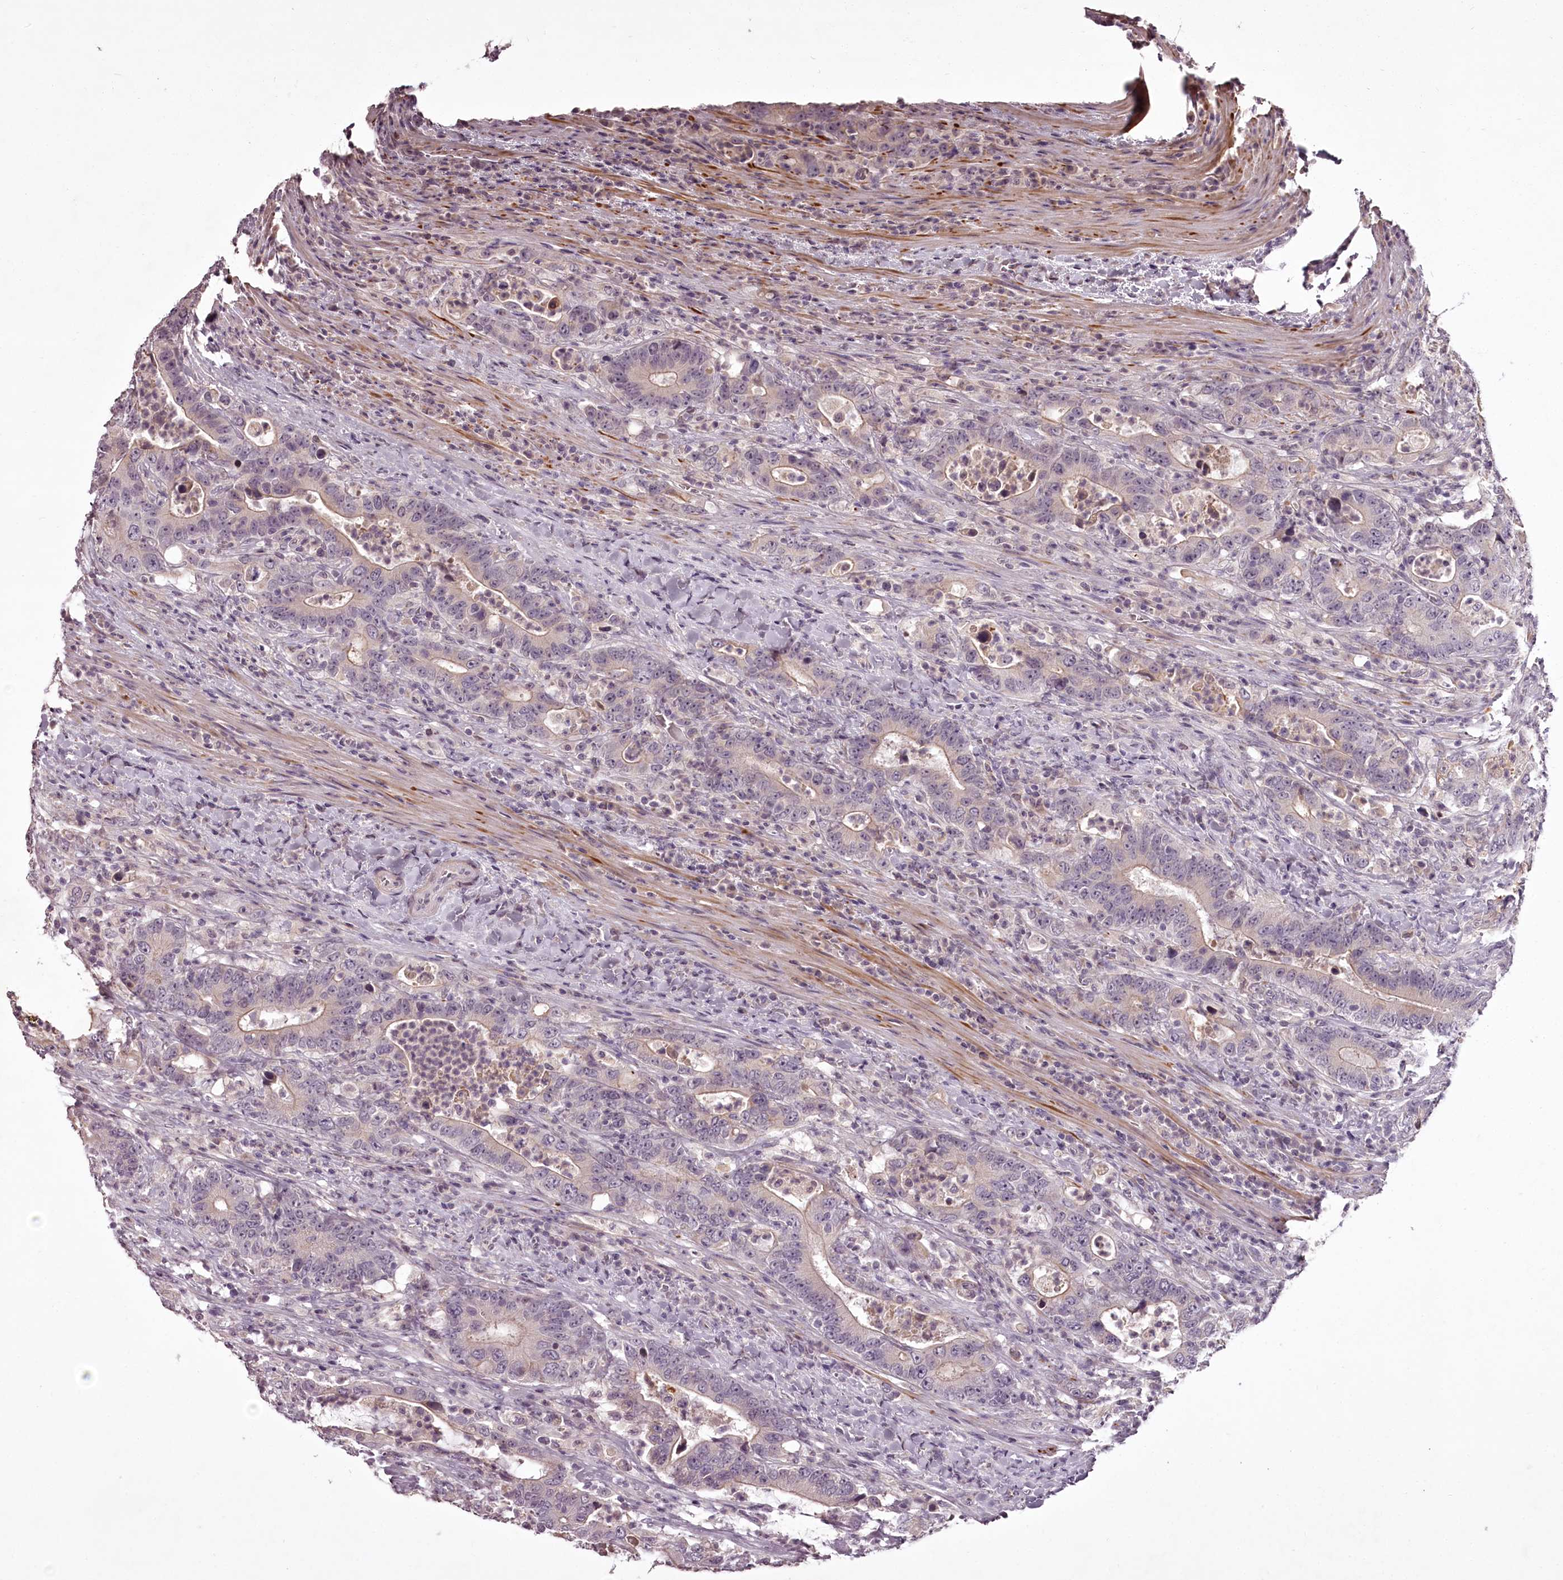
{"staining": {"intensity": "moderate", "quantity": "<25%", "location": "cytoplasmic/membranous"}, "tissue": "colorectal cancer", "cell_type": "Tumor cells", "image_type": "cancer", "snomed": [{"axis": "morphology", "description": "Adenocarcinoma, NOS"}, {"axis": "topography", "description": "Colon"}], "caption": "Immunohistochemistry (DAB (3,3'-diaminobenzidine)) staining of human colorectal cancer shows moderate cytoplasmic/membranous protein positivity in approximately <25% of tumor cells.", "gene": "RBMXL2", "patient": {"sex": "female", "age": 75}}